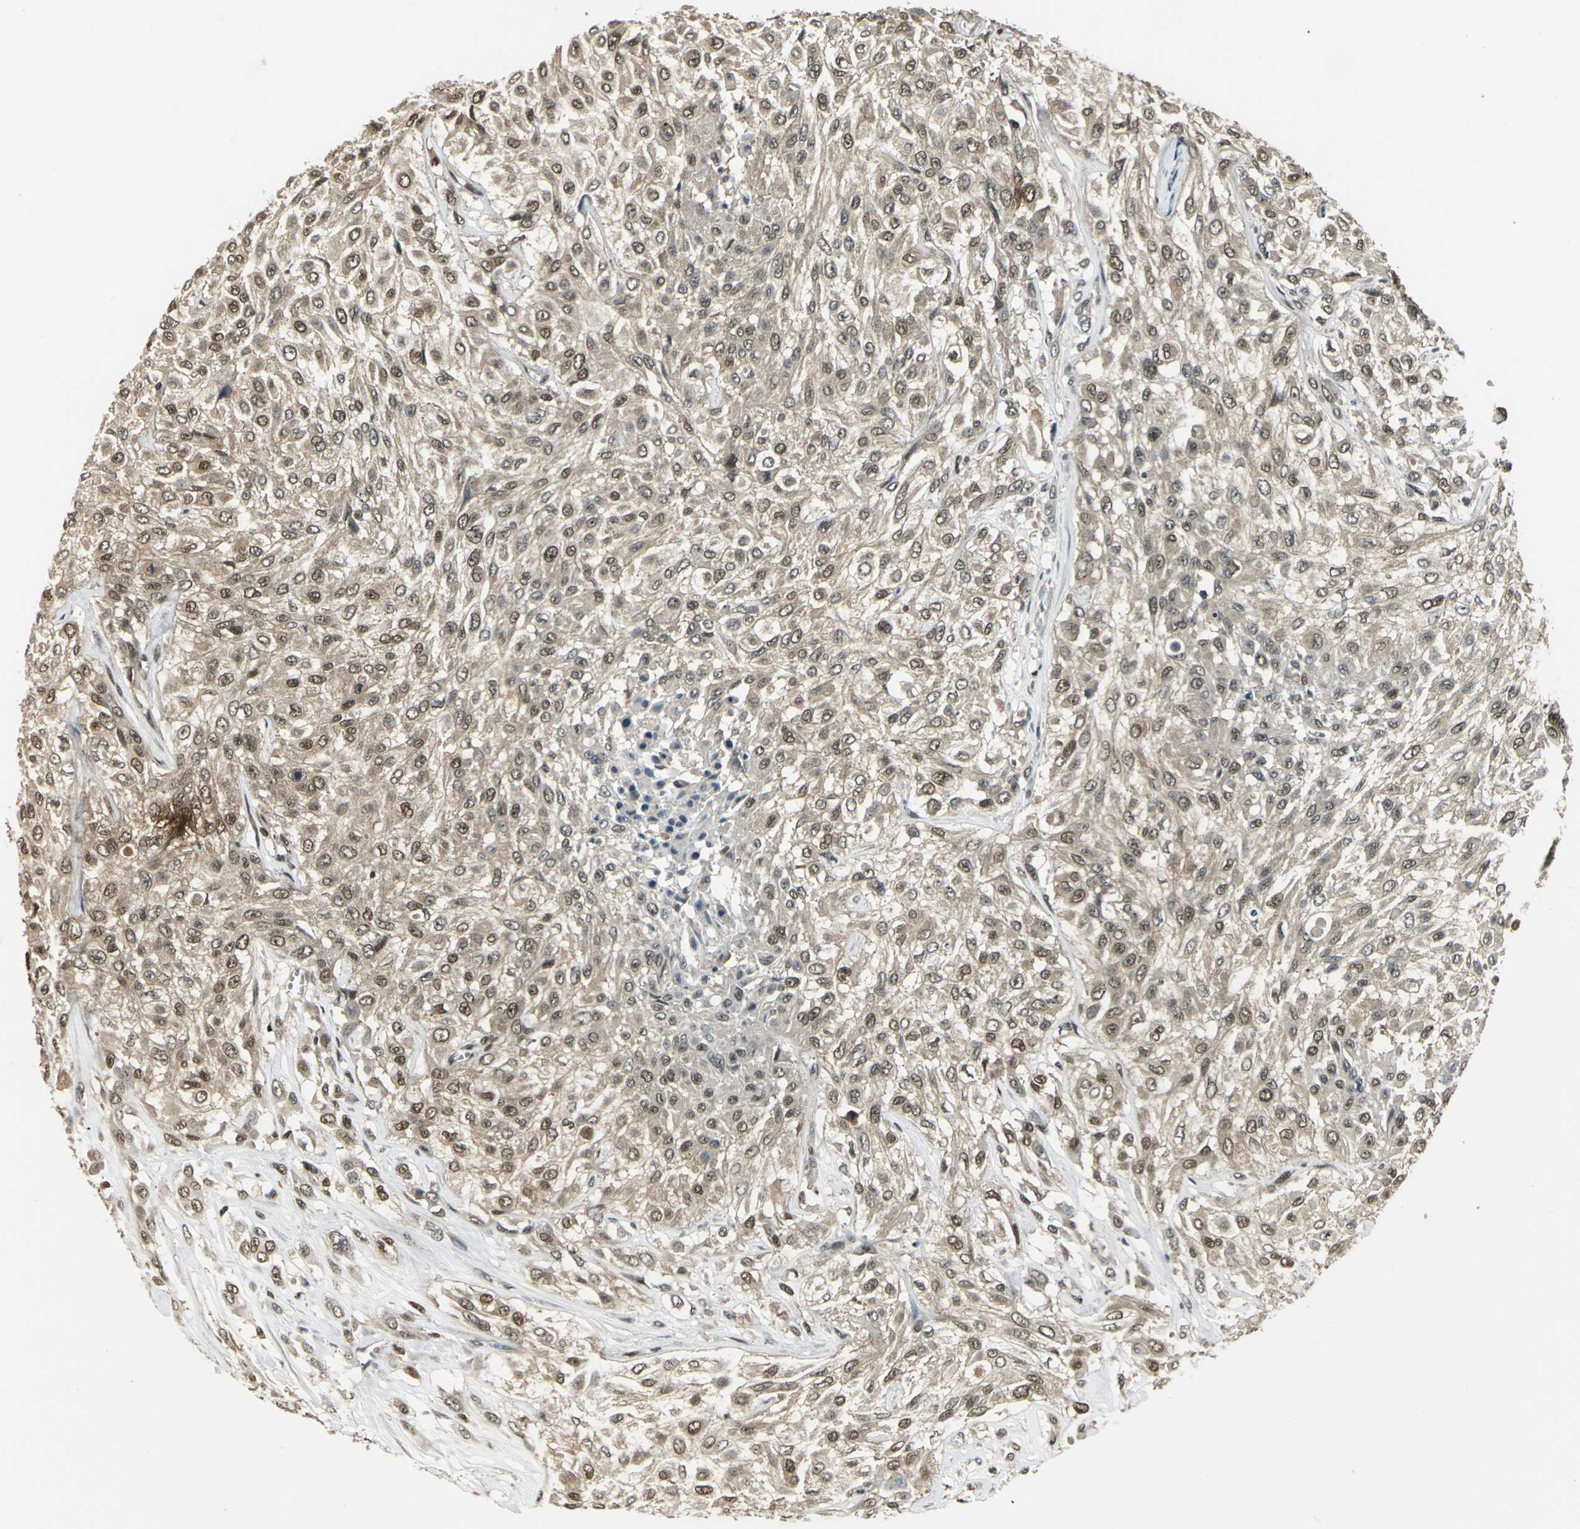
{"staining": {"intensity": "weak", "quantity": ">75%", "location": "cytoplasmic/membranous,nuclear"}, "tissue": "urothelial cancer", "cell_type": "Tumor cells", "image_type": "cancer", "snomed": [{"axis": "morphology", "description": "Urothelial carcinoma, High grade"}, {"axis": "topography", "description": "Urinary bladder"}], "caption": "The immunohistochemical stain shows weak cytoplasmic/membranous and nuclear positivity in tumor cells of high-grade urothelial carcinoma tissue.", "gene": "PPP1R13L", "patient": {"sex": "male", "age": 57}}